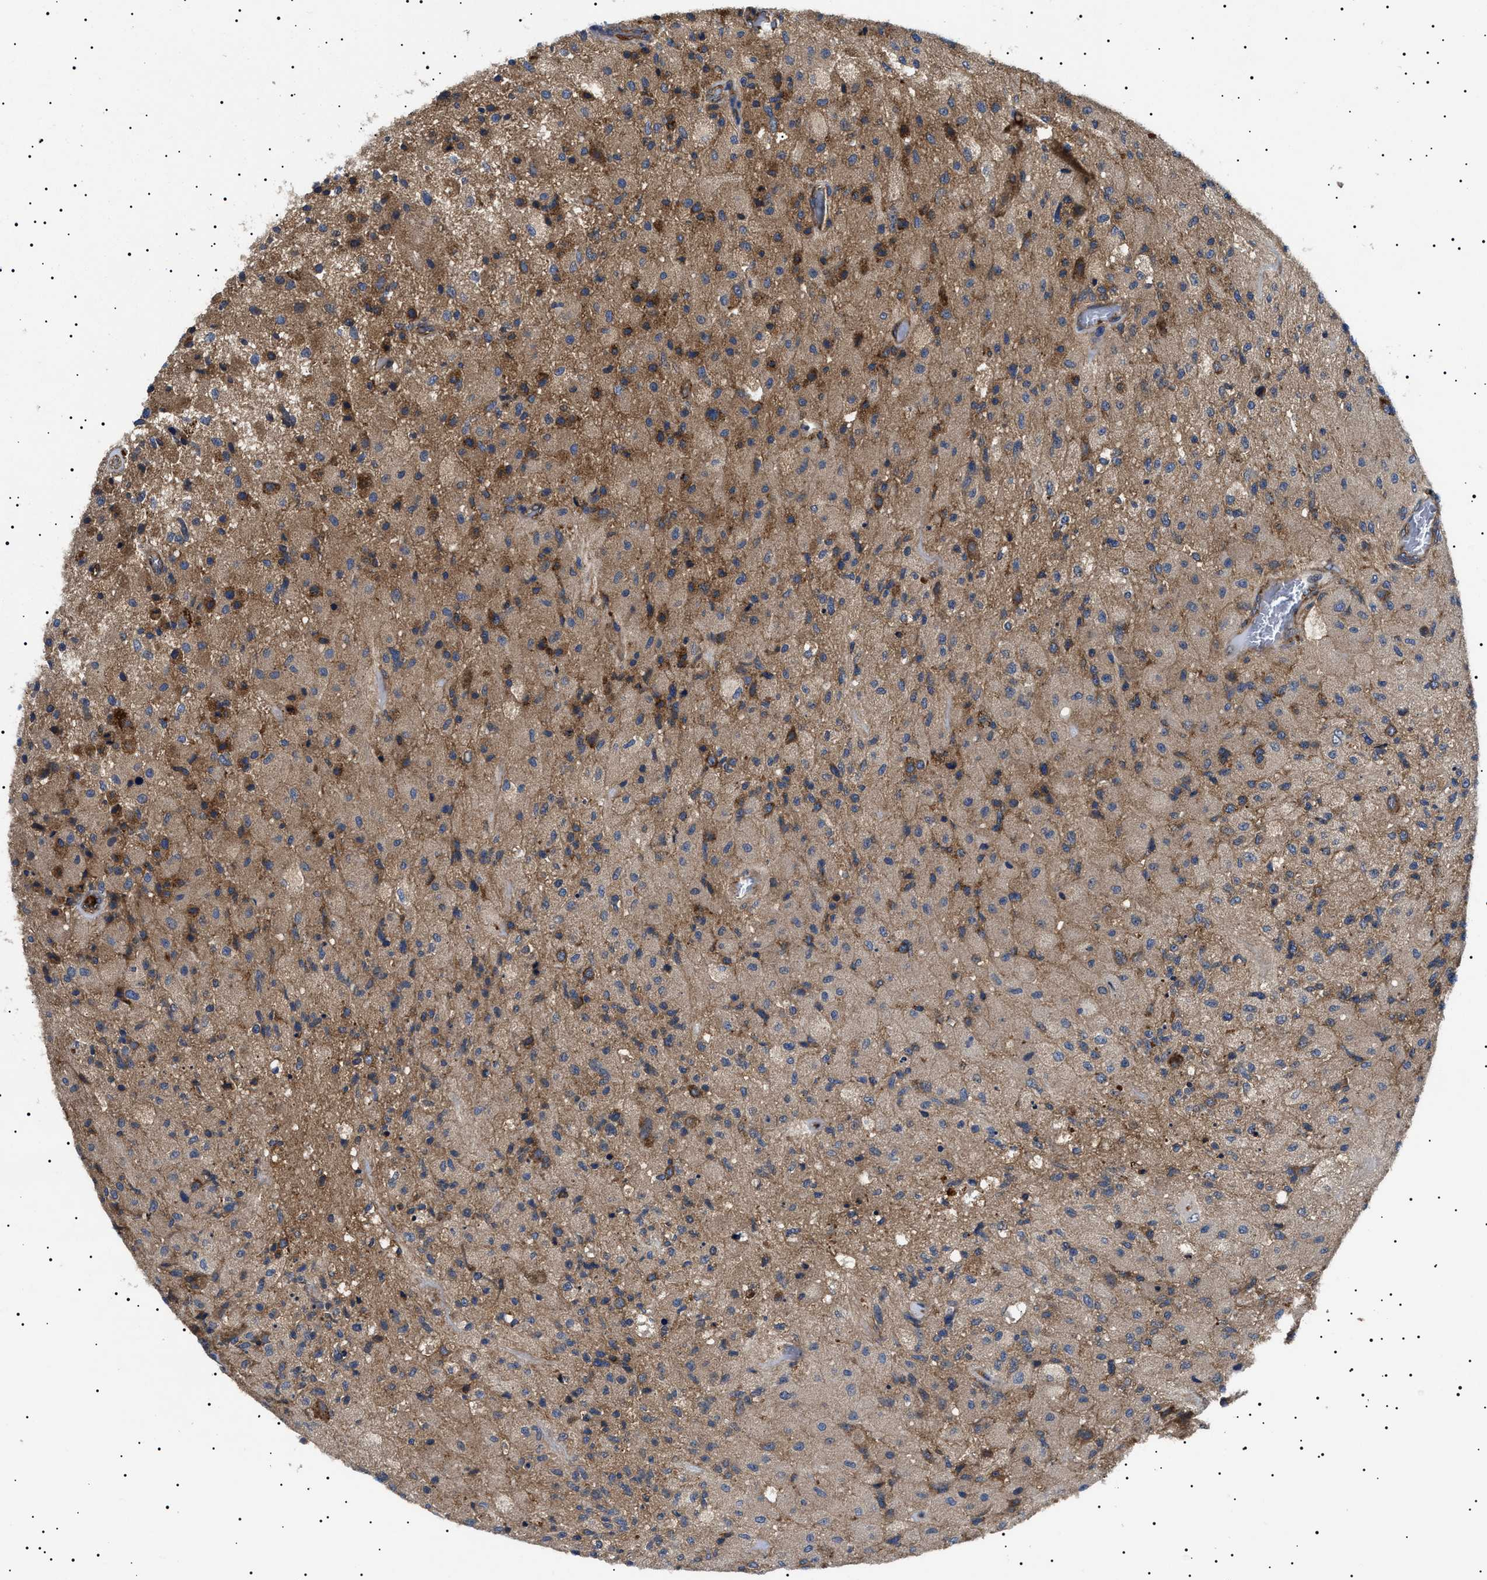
{"staining": {"intensity": "moderate", "quantity": "25%-75%", "location": "cytoplasmic/membranous"}, "tissue": "glioma", "cell_type": "Tumor cells", "image_type": "cancer", "snomed": [{"axis": "morphology", "description": "Normal tissue, NOS"}, {"axis": "morphology", "description": "Glioma, malignant, High grade"}, {"axis": "topography", "description": "Cerebral cortex"}], "caption": "Protein expression analysis of human glioma reveals moderate cytoplasmic/membranous positivity in about 25%-75% of tumor cells.", "gene": "TPP2", "patient": {"sex": "male", "age": 77}}